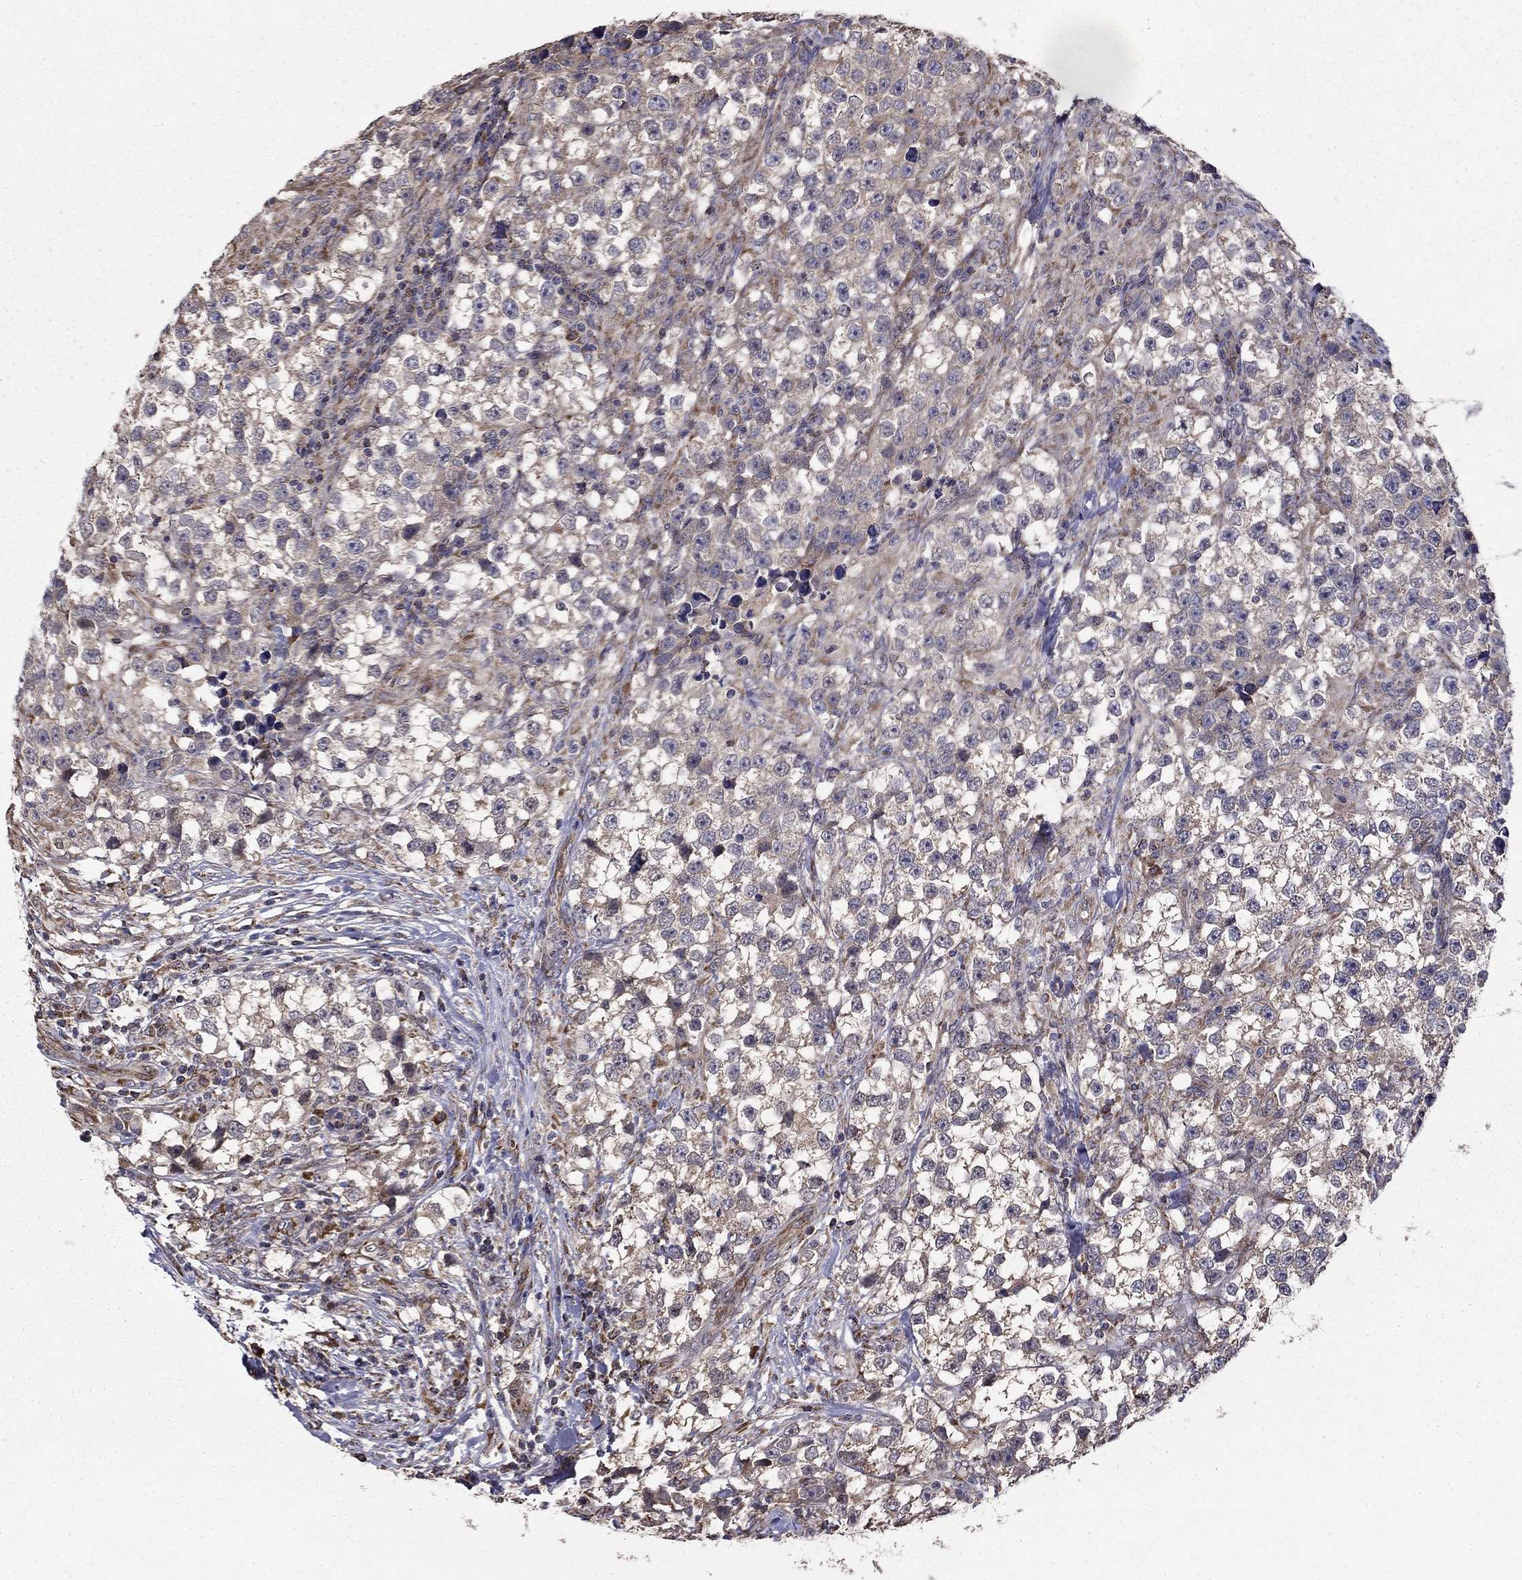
{"staining": {"intensity": "moderate", "quantity": "<25%", "location": "cytoplasmic/membranous"}, "tissue": "testis cancer", "cell_type": "Tumor cells", "image_type": "cancer", "snomed": [{"axis": "morphology", "description": "Seminoma, NOS"}, {"axis": "topography", "description": "Testis"}], "caption": "Testis cancer (seminoma) was stained to show a protein in brown. There is low levels of moderate cytoplasmic/membranous staining in about <25% of tumor cells.", "gene": "NKIRAS1", "patient": {"sex": "male", "age": 46}}